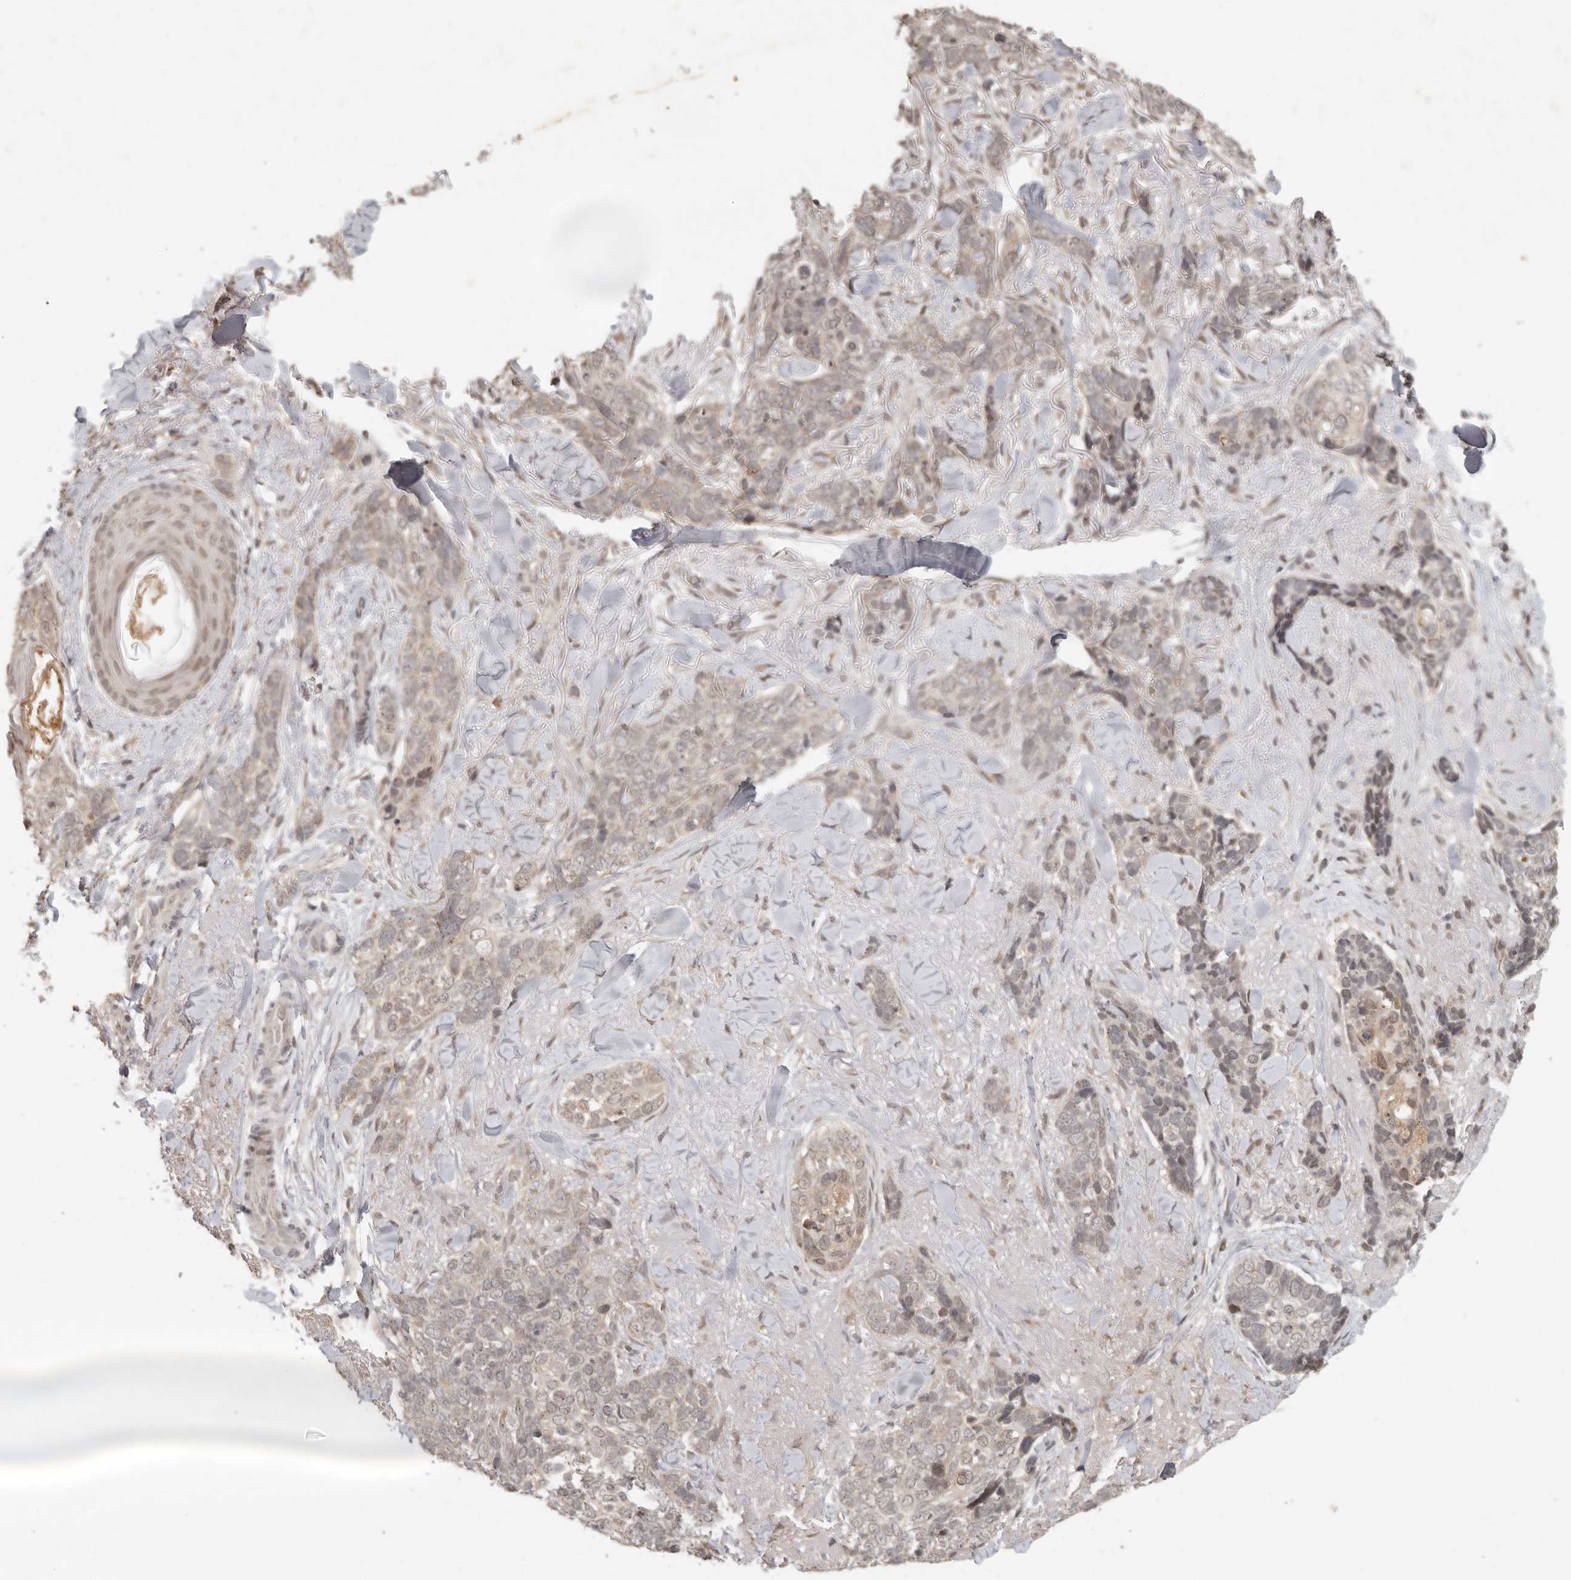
{"staining": {"intensity": "weak", "quantity": "25%-75%", "location": "cytoplasmic/membranous"}, "tissue": "skin cancer", "cell_type": "Tumor cells", "image_type": "cancer", "snomed": [{"axis": "morphology", "description": "Basal cell carcinoma"}, {"axis": "topography", "description": "Skin"}], "caption": "This is an image of immunohistochemistry (IHC) staining of skin cancer (basal cell carcinoma), which shows weak positivity in the cytoplasmic/membranous of tumor cells.", "gene": "LRRC75A", "patient": {"sex": "female", "age": 82}}